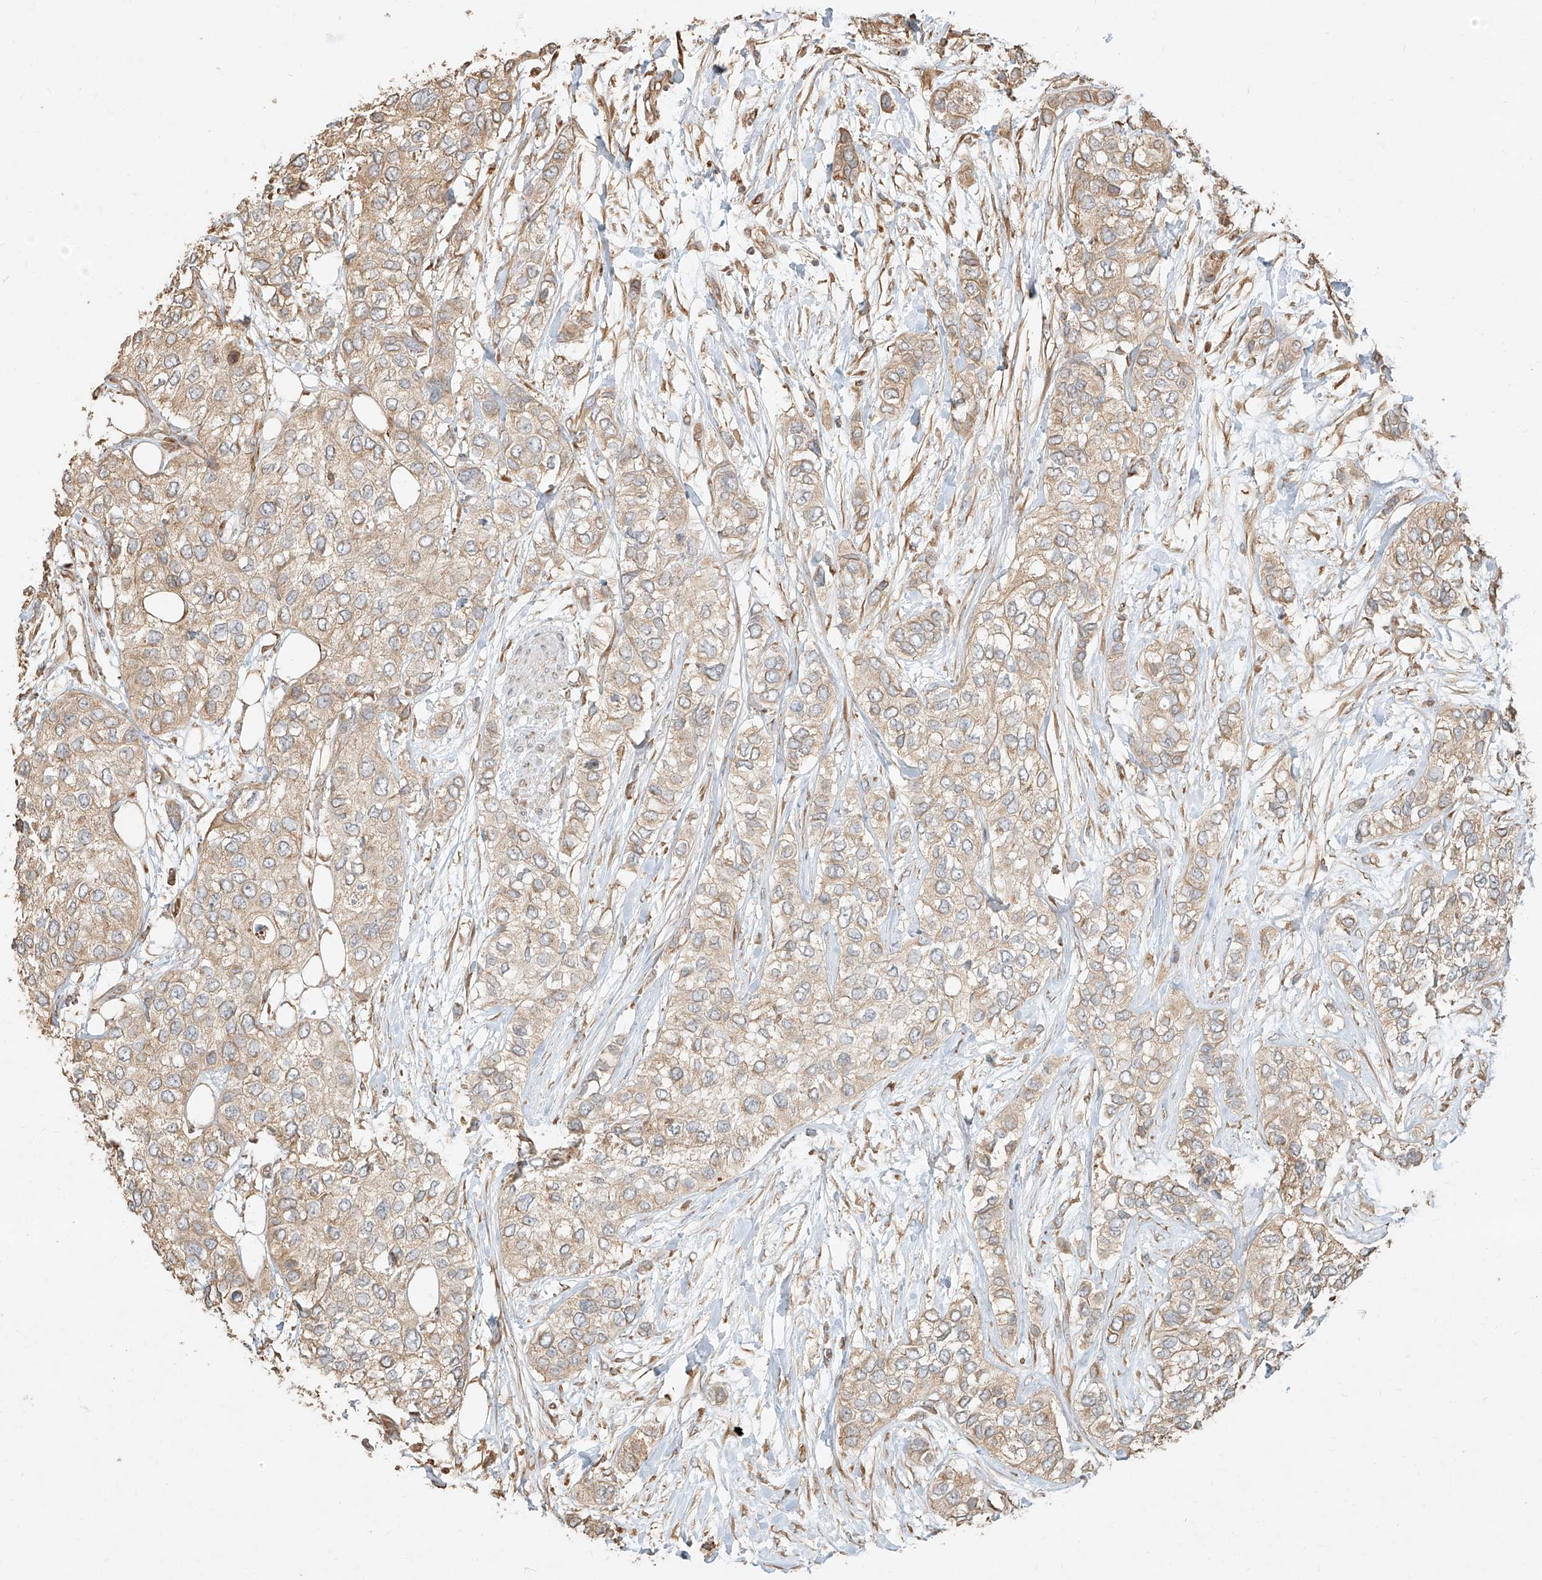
{"staining": {"intensity": "weak", "quantity": "25%-75%", "location": "cytoplasmic/membranous"}, "tissue": "urothelial cancer", "cell_type": "Tumor cells", "image_type": "cancer", "snomed": [{"axis": "morphology", "description": "Urothelial carcinoma, High grade"}, {"axis": "topography", "description": "Urinary bladder"}], "caption": "Protein expression analysis of human urothelial cancer reveals weak cytoplasmic/membranous positivity in about 25%-75% of tumor cells.", "gene": "EFNB1", "patient": {"sex": "female", "age": 56}}